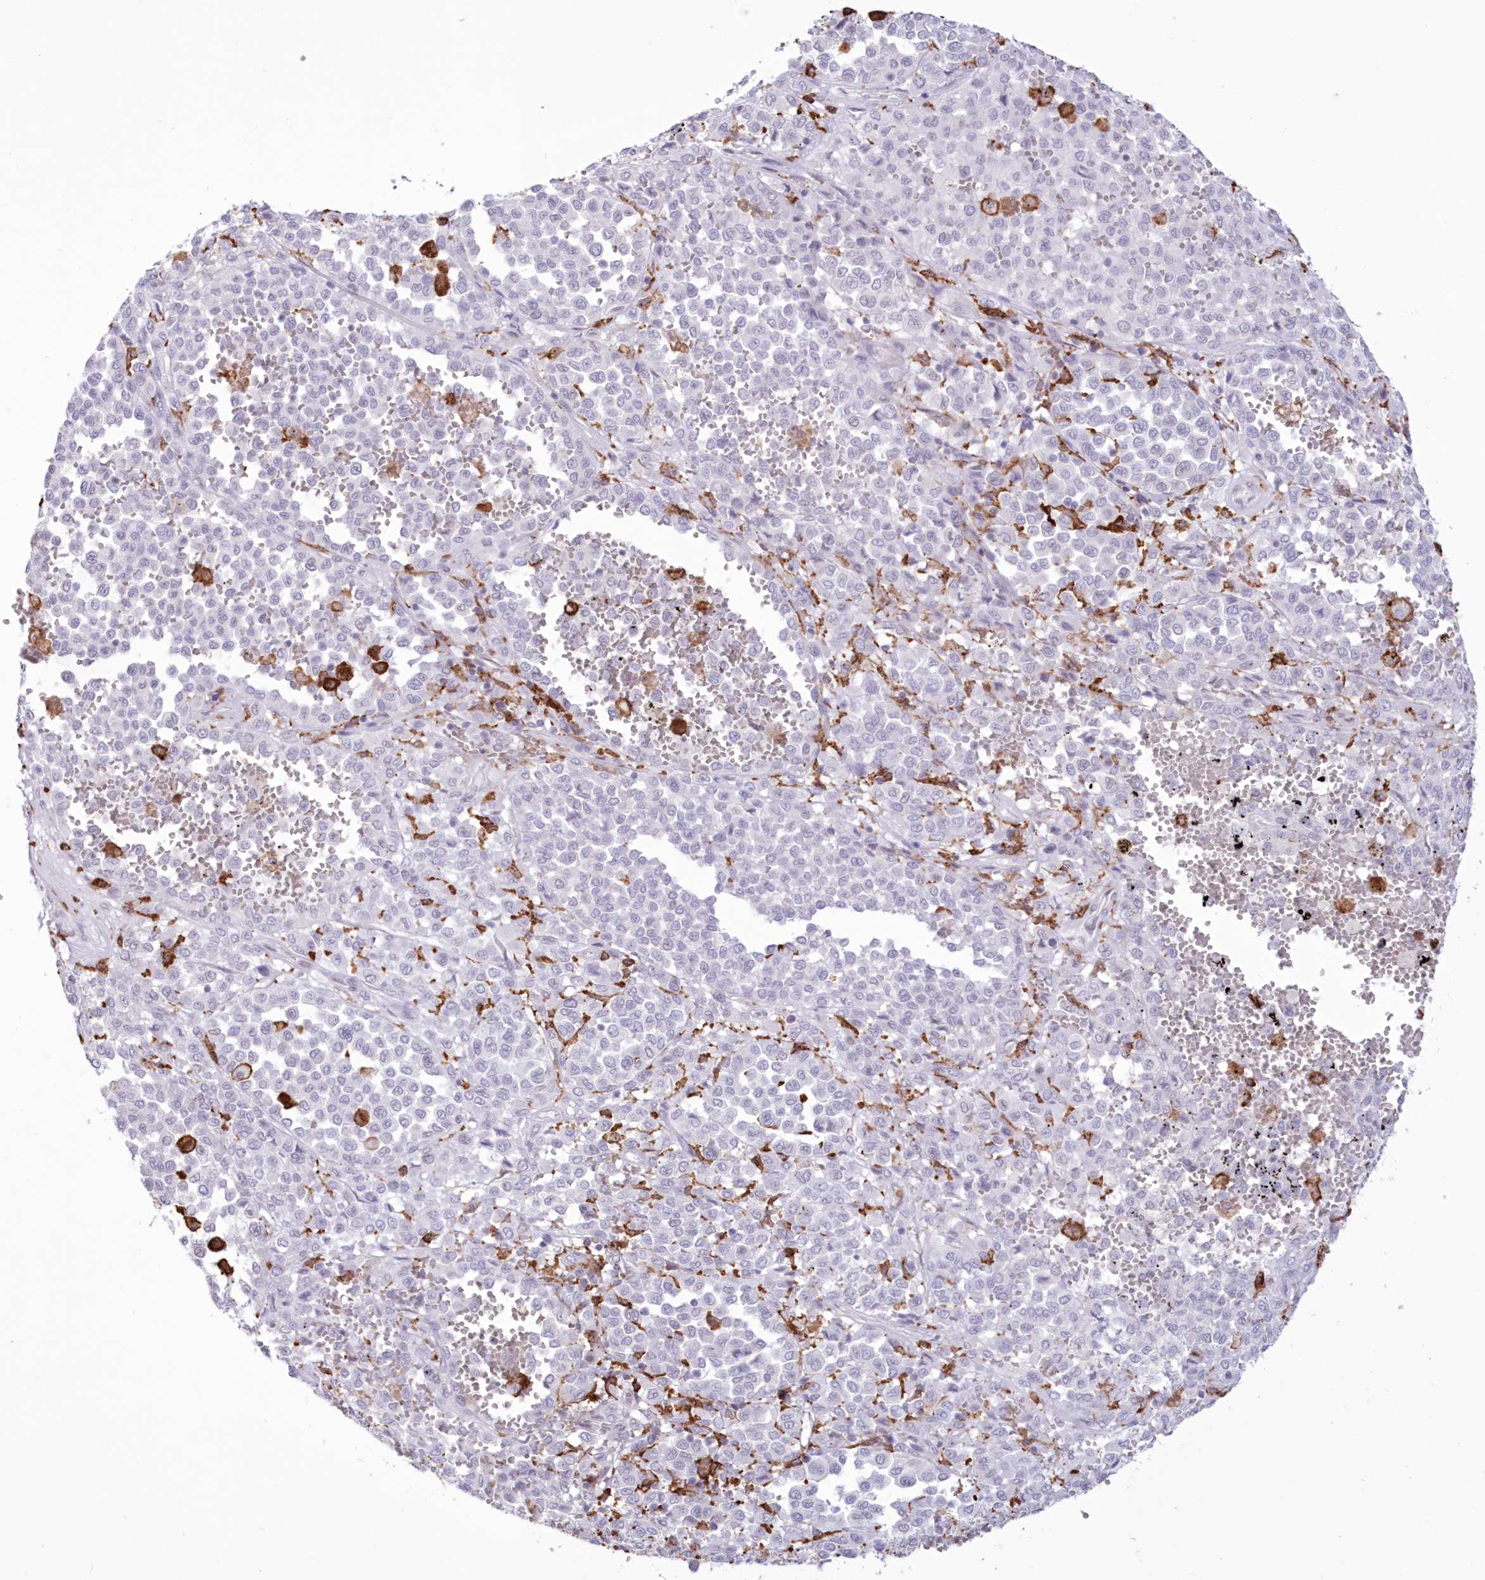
{"staining": {"intensity": "negative", "quantity": "none", "location": "none"}, "tissue": "melanoma", "cell_type": "Tumor cells", "image_type": "cancer", "snomed": [{"axis": "morphology", "description": "Malignant melanoma, Metastatic site"}, {"axis": "topography", "description": "Pancreas"}], "caption": "High magnification brightfield microscopy of malignant melanoma (metastatic site) stained with DAB (3,3'-diaminobenzidine) (brown) and counterstained with hematoxylin (blue): tumor cells show no significant positivity.", "gene": "C11orf1", "patient": {"sex": "female", "age": 30}}